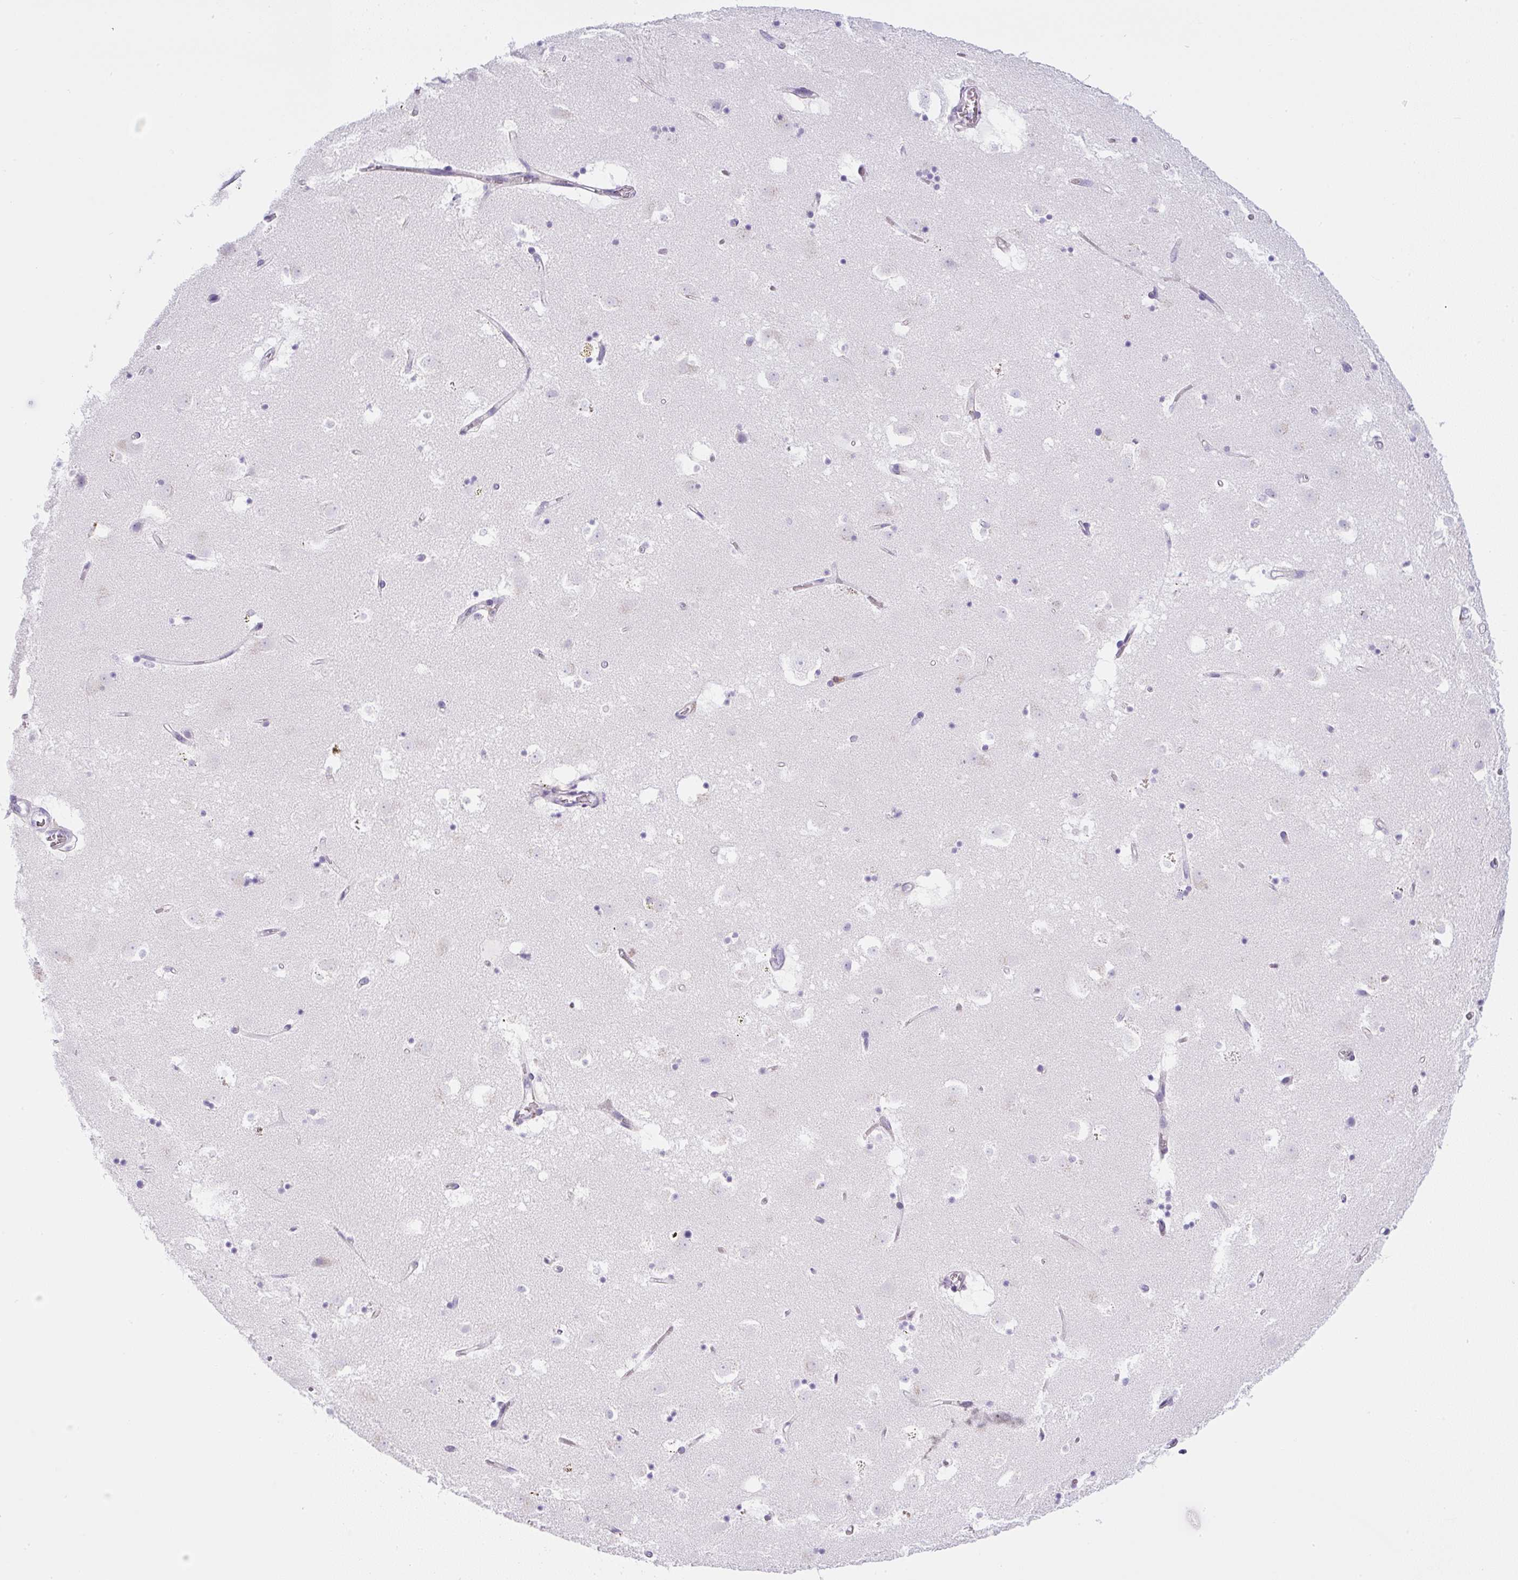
{"staining": {"intensity": "negative", "quantity": "none", "location": "none"}, "tissue": "caudate", "cell_type": "Glial cells", "image_type": "normal", "snomed": [{"axis": "morphology", "description": "Normal tissue, NOS"}, {"axis": "topography", "description": "Lateral ventricle wall"}], "caption": "Image shows no significant protein positivity in glial cells of benign caudate.", "gene": "PIP5KL1", "patient": {"sex": "male", "age": 58}}